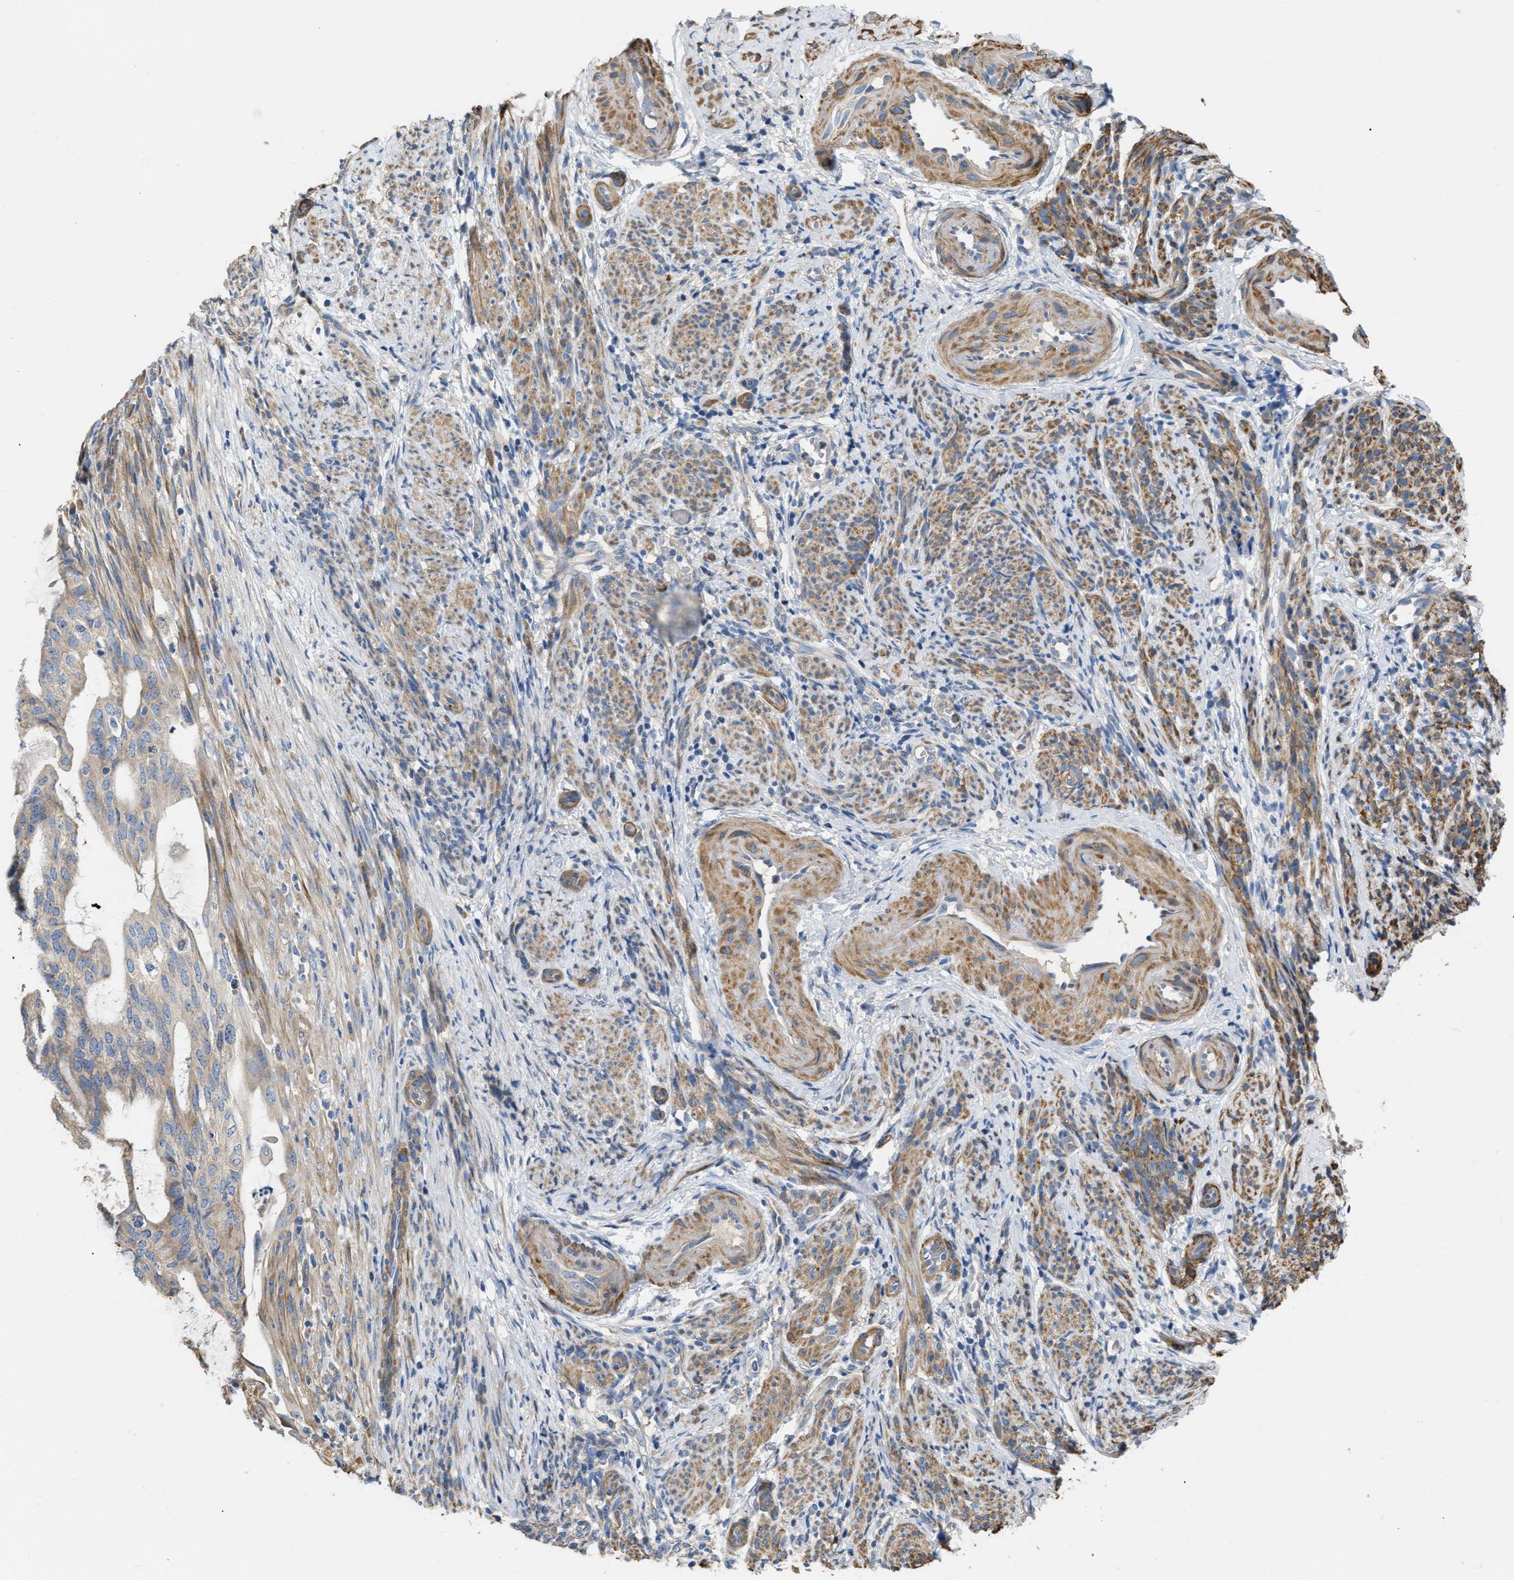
{"staining": {"intensity": "weak", "quantity": ">75%", "location": "cytoplasmic/membranous"}, "tissue": "endometrial cancer", "cell_type": "Tumor cells", "image_type": "cancer", "snomed": [{"axis": "morphology", "description": "Adenocarcinoma, NOS"}, {"axis": "topography", "description": "Endometrium"}], "caption": "Tumor cells exhibit low levels of weak cytoplasmic/membranous positivity in approximately >75% of cells in human endometrial cancer. (Brightfield microscopy of DAB IHC at high magnification).", "gene": "DHX58", "patient": {"sex": "female", "age": 58}}